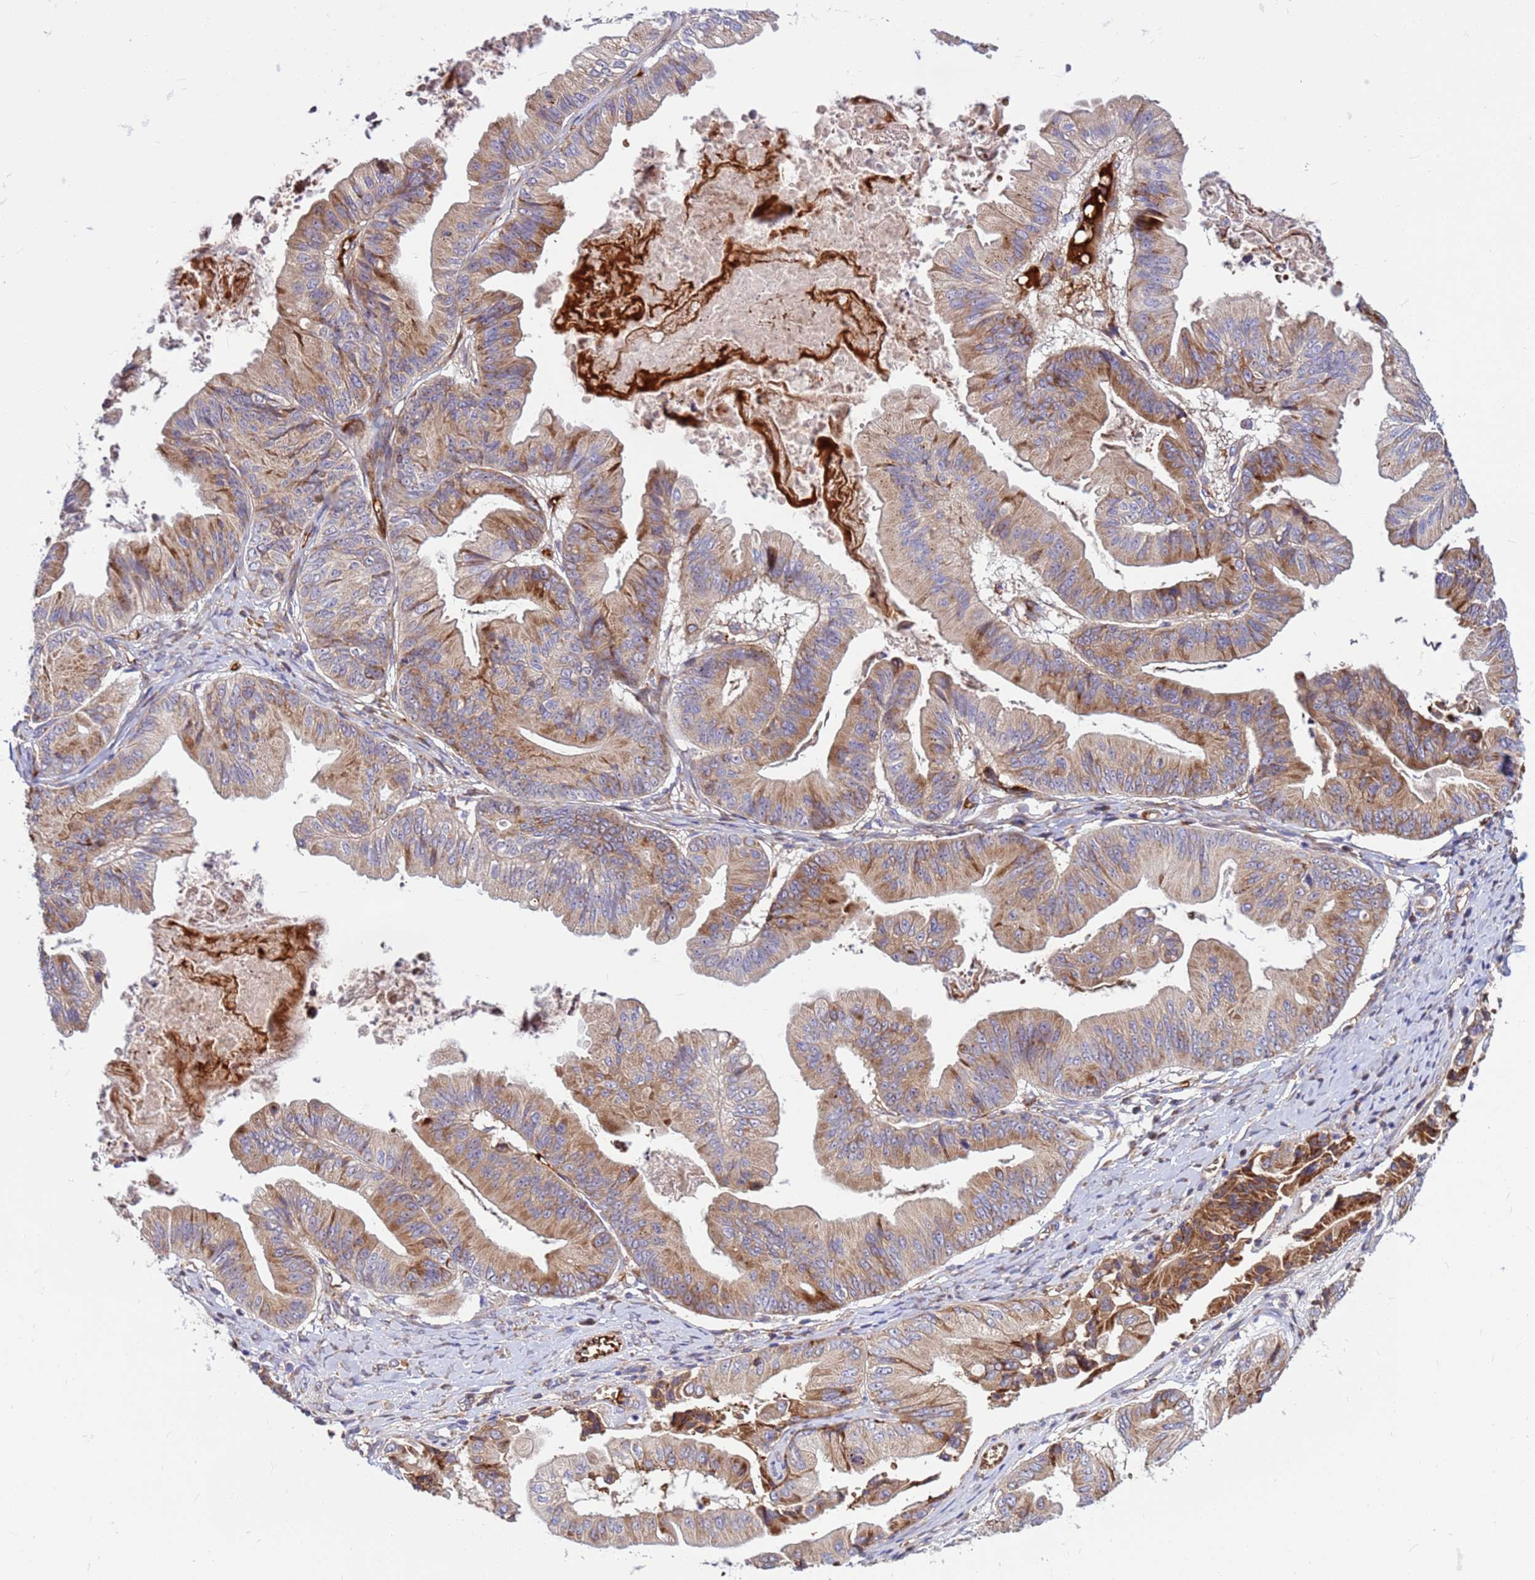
{"staining": {"intensity": "moderate", "quantity": "25%-75%", "location": "cytoplasmic/membranous"}, "tissue": "ovarian cancer", "cell_type": "Tumor cells", "image_type": "cancer", "snomed": [{"axis": "morphology", "description": "Cystadenocarcinoma, mucinous, NOS"}, {"axis": "topography", "description": "Ovary"}], "caption": "Human ovarian cancer (mucinous cystadenocarcinoma) stained with a protein marker reveals moderate staining in tumor cells.", "gene": "ZNF669", "patient": {"sex": "female", "age": 61}}